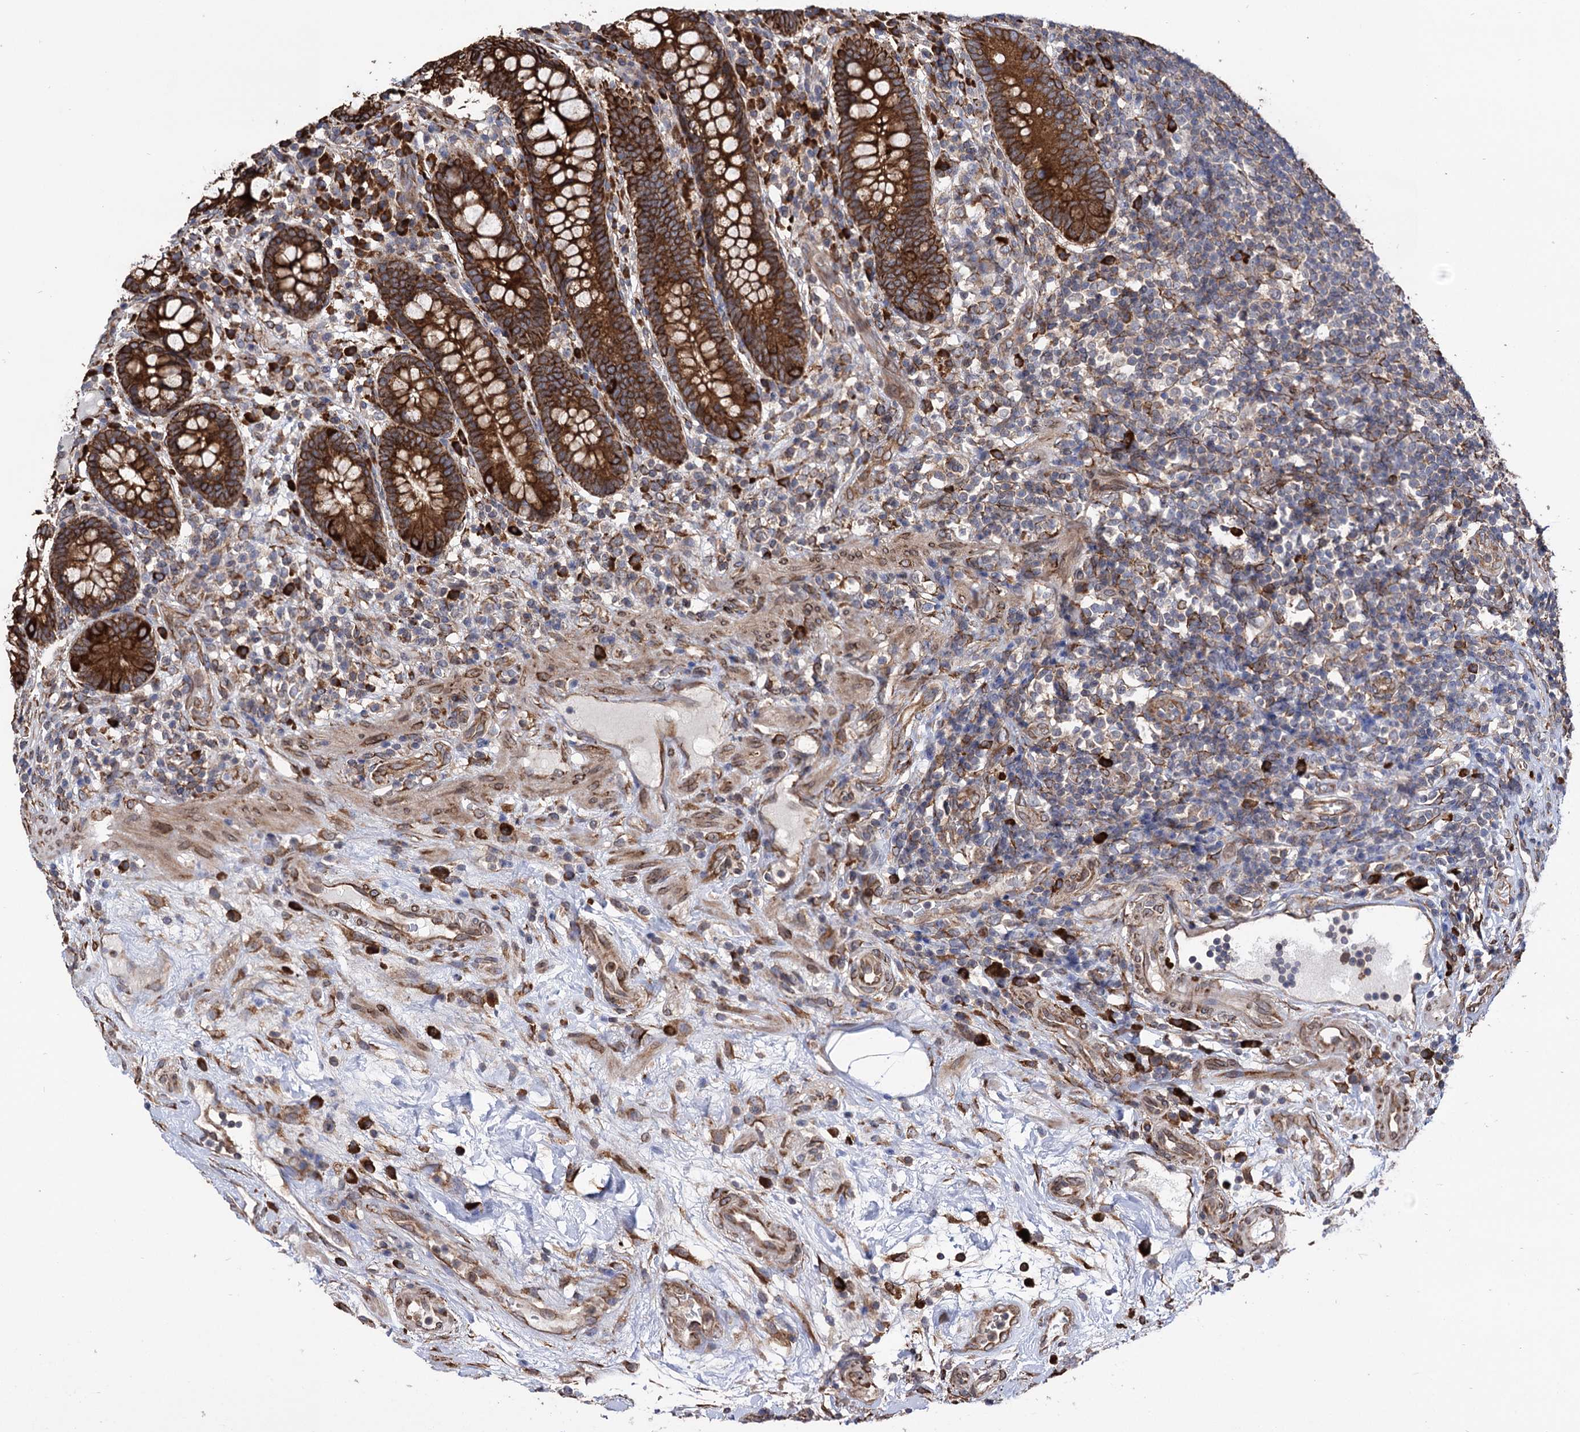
{"staining": {"intensity": "moderate", "quantity": ">75%", "location": "cytoplasmic/membranous"}, "tissue": "colon", "cell_type": "Endothelial cells", "image_type": "normal", "snomed": [{"axis": "morphology", "description": "Normal tissue, NOS"}, {"axis": "topography", "description": "Colon"}], "caption": "IHC image of benign colon: human colon stained using immunohistochemistry (IHC) demonstrates medium levels of moderate protein expression localized specifically in the cytoplasmic/membranous of endothelial cells, appearing as a cytoplasmic/membranous brown color.", "gene": "CDAN1", "patient": {"sex": "female", "age": 79}}